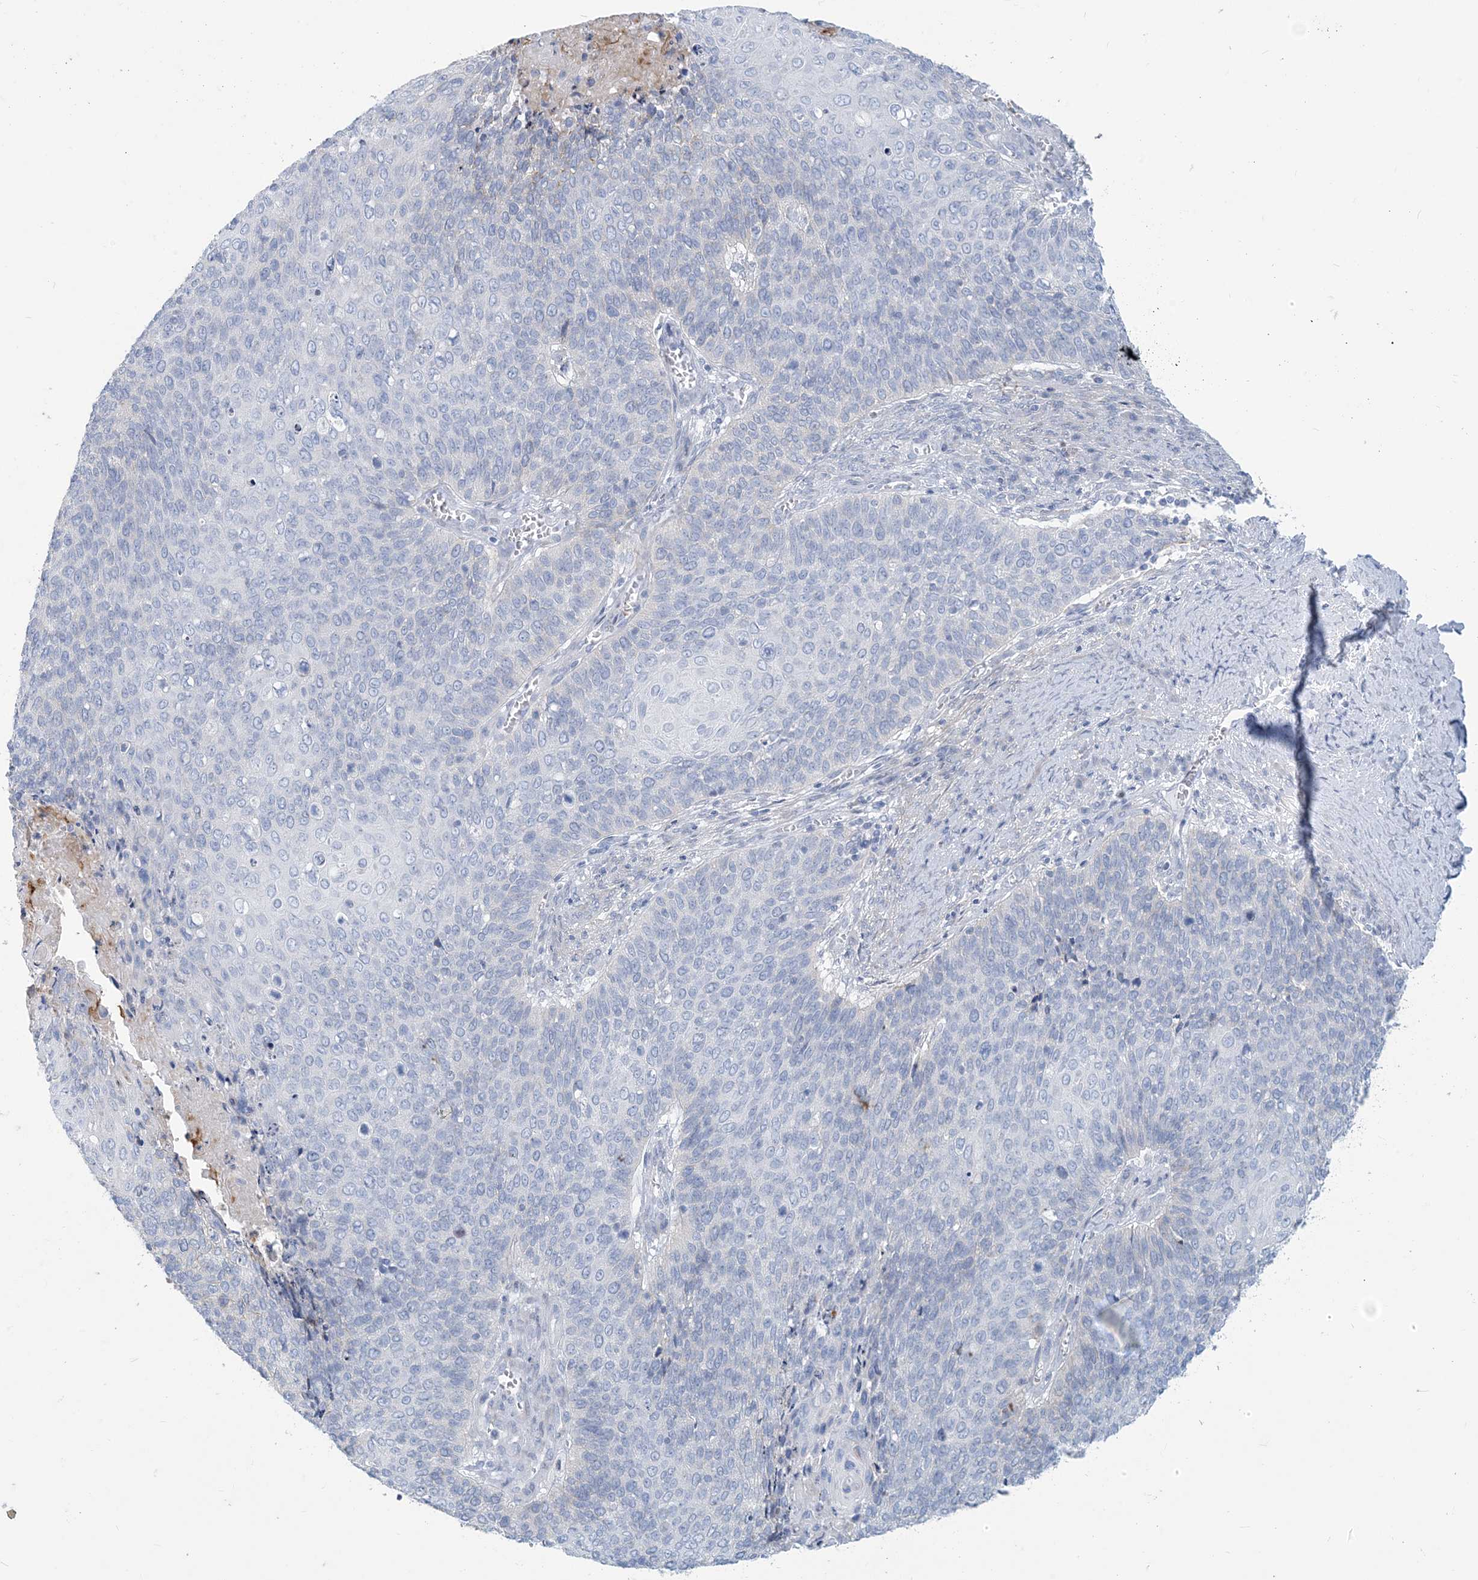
{"staining": {"intensity": "negative", "quantity": "none", "location": "none"}, "tissue": "cervical cancer", "cell_type": "Tumor cells", "image_type": "cancer", "snomed": [{"axis": "morphology", "description": "Squamous cell carcinoma, NOS"}, {"axis": "topography", "description": "Cervix"}], "caption": "High magnification brightfield microscopy of cervical squamous cell carcinoma stained with DAB (3,3'-diaminobenzidine) (brown) and counterstained with hematoxylin (blue): tumor cells show no significant staining. (Brightfield microscopy of DAB (3,3'-diaminobenzidine) immunohistochemistry (IHC) at high magnification).", "gene": "MOXD1", "patient": {"sex": "female", "age": 39}}